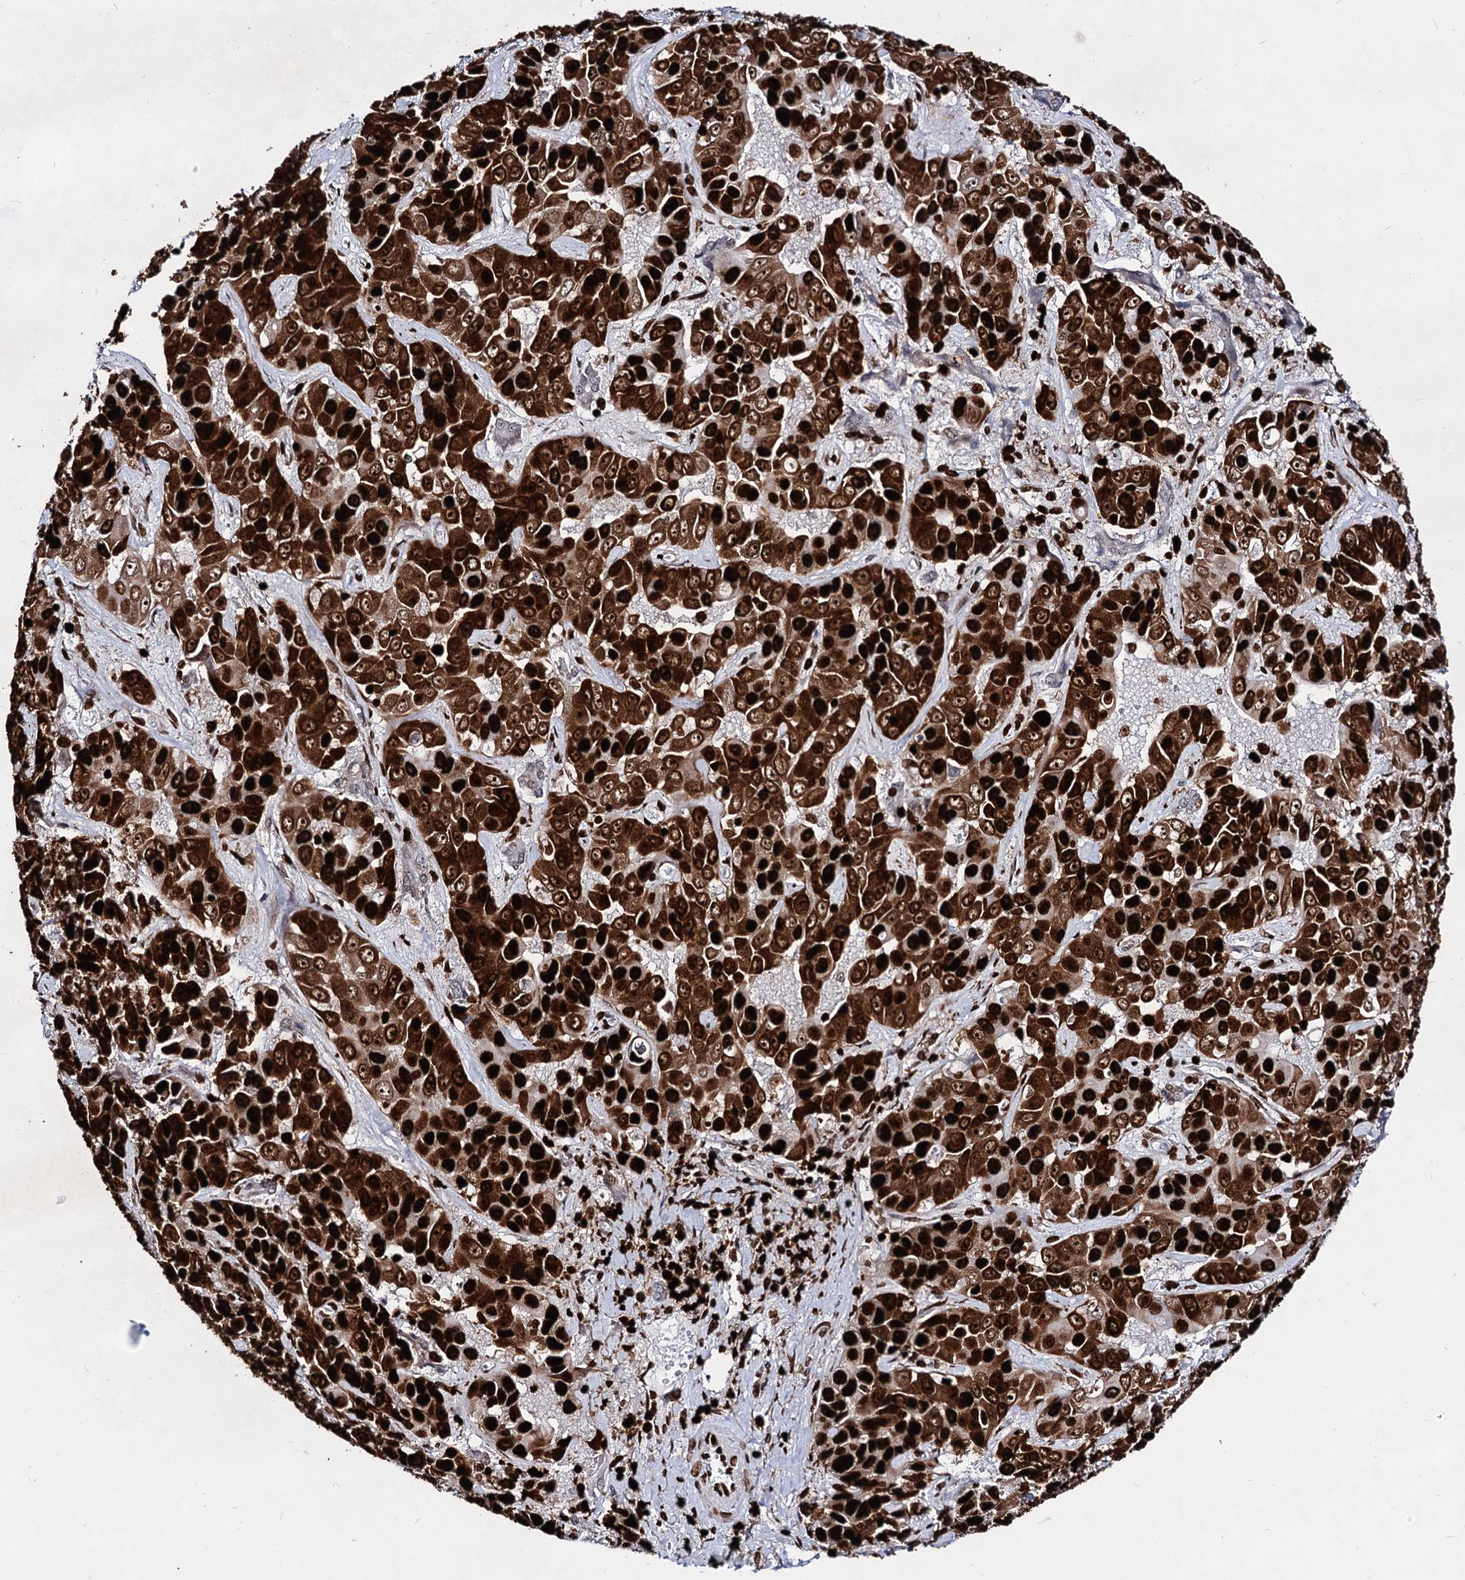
{"staining": {"intensity": "strong", "quantity": ">75%", "location": "nuclear"}, "tissue": "liver cancer", "cell_type": "Tumor cells", "image_type": "cancer", "snomed": [{"axis": "morphology", "description": "Cholangiocarcinoma"}, {"axis": "topography", "description": "Liver"}], "caption": "Tumor cells demonstrate high levels of strong nuclear expression in about >75% of cells in cholangiocarcinoma (liver).", "gene": "HMGB2", "patient": {"sex": "female", "age": 52}}